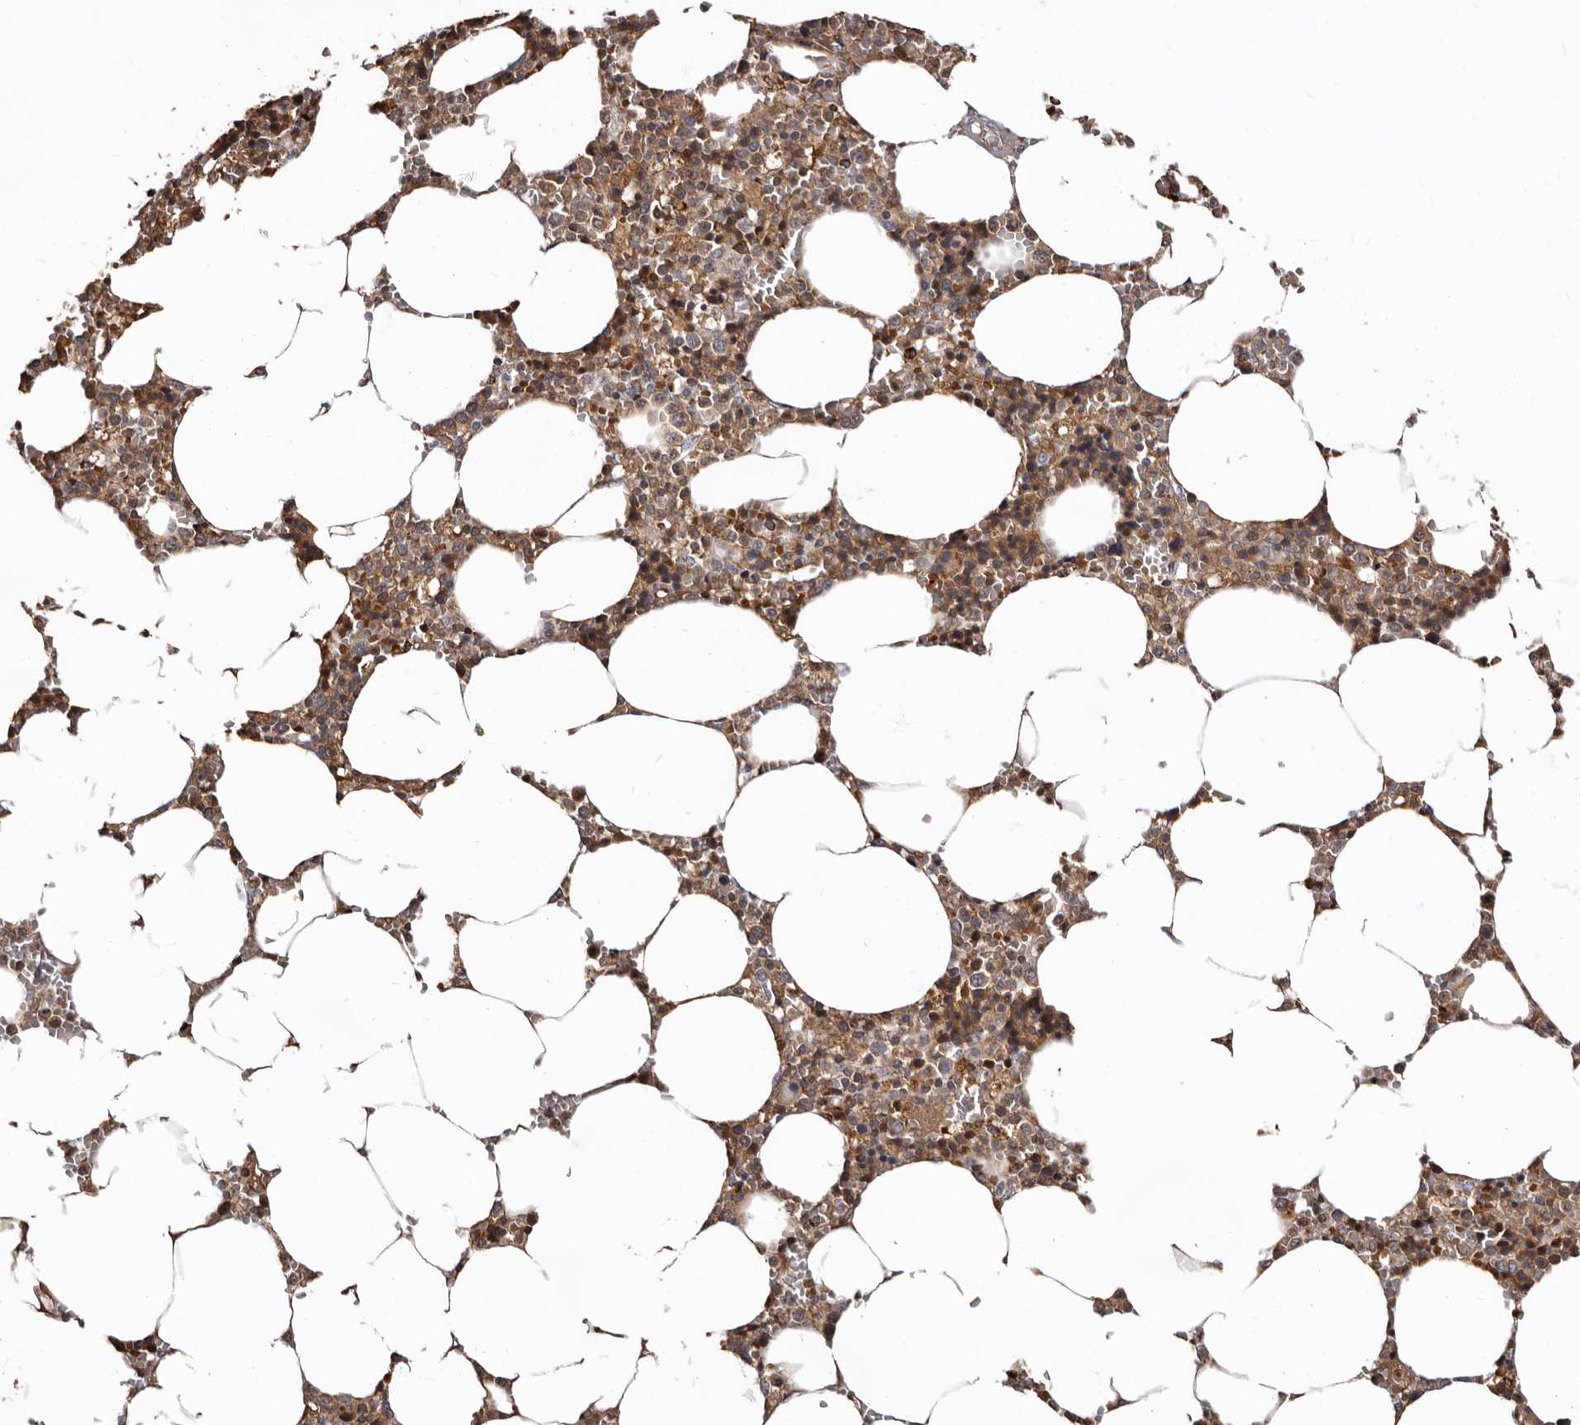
{"staining": {"intensity": "moderate", "quantity": ">75%", "location": "cytoplasmic/membranous"}, "tissue": "bone marrow", "cell_type": "Hematopoietic cells", "image_type": "normal", "snomed": [{"axis": "morphology", "description": "Normal tissue, NOS"}, {"axis": "topography", "description": "Bone marrow"}], "caption": "Approximately >75% of hematopoietic cells in normal human bone marrow show moderate cytoplasmic/membranous protein expression as visualized by brown immunohistochemical staining.", "gene": "BAX", "patient": {"sex": "male", "age": 70}}